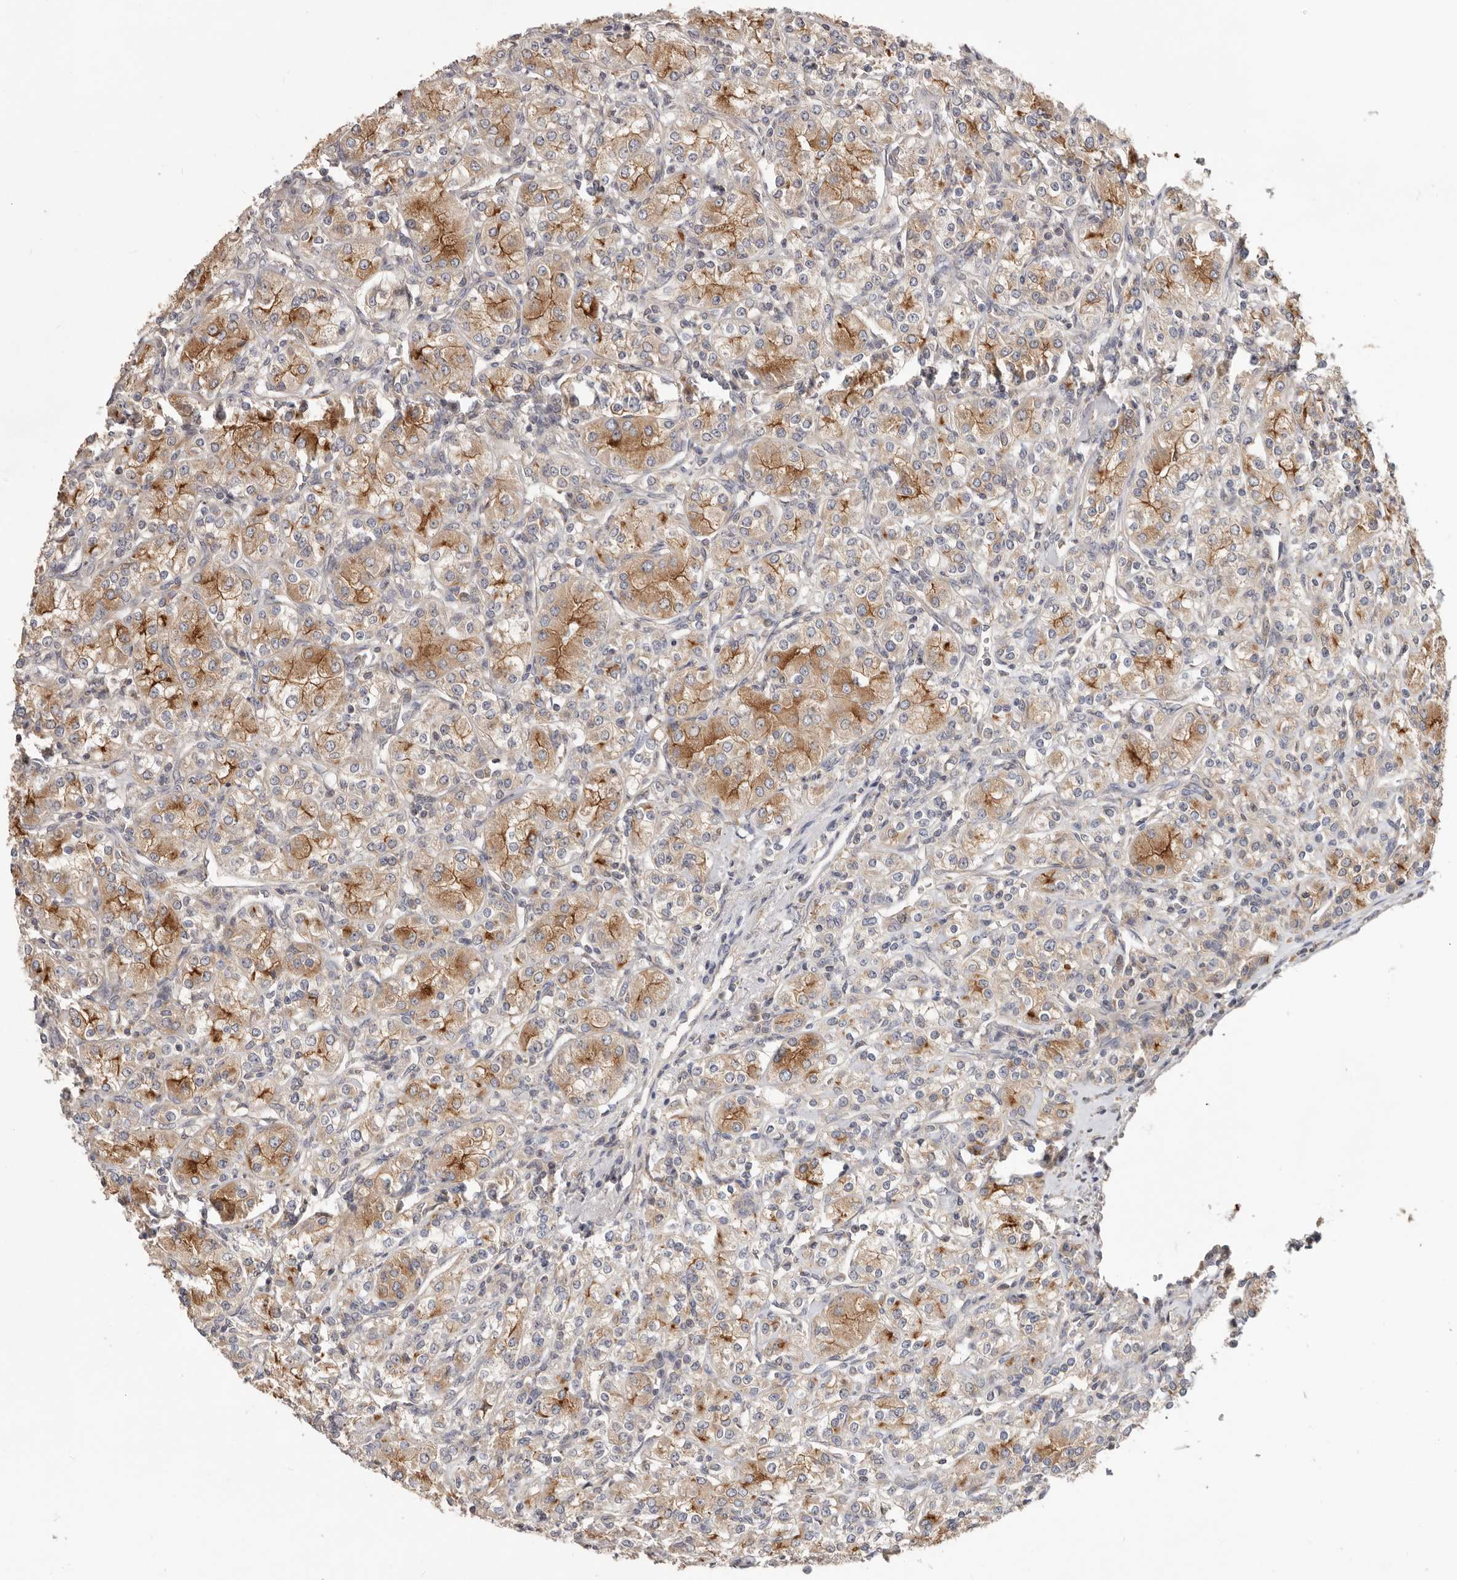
{"staining": {"intensity": "moderate", "quantity": ">75%", "location": "cytoplasmic/membranous"}, "tissue": "renal cancer", "cell_type": "Tumor cells", "image_type": "cancer", "snomed": [{"axis": "morphology", "description": "Adenocarcinoma, NOS"}, {"axis": "topography", "description": "Kidney"}], "caption": "Brown immunohistochemical staining in renal cancer (adenocarcinoma) demonstrates moderate cytoplasmic/membranous staining in about >75% of tumor cells.", "gene": "LRP6", "patient": {"sex": "male", "age": 77}}